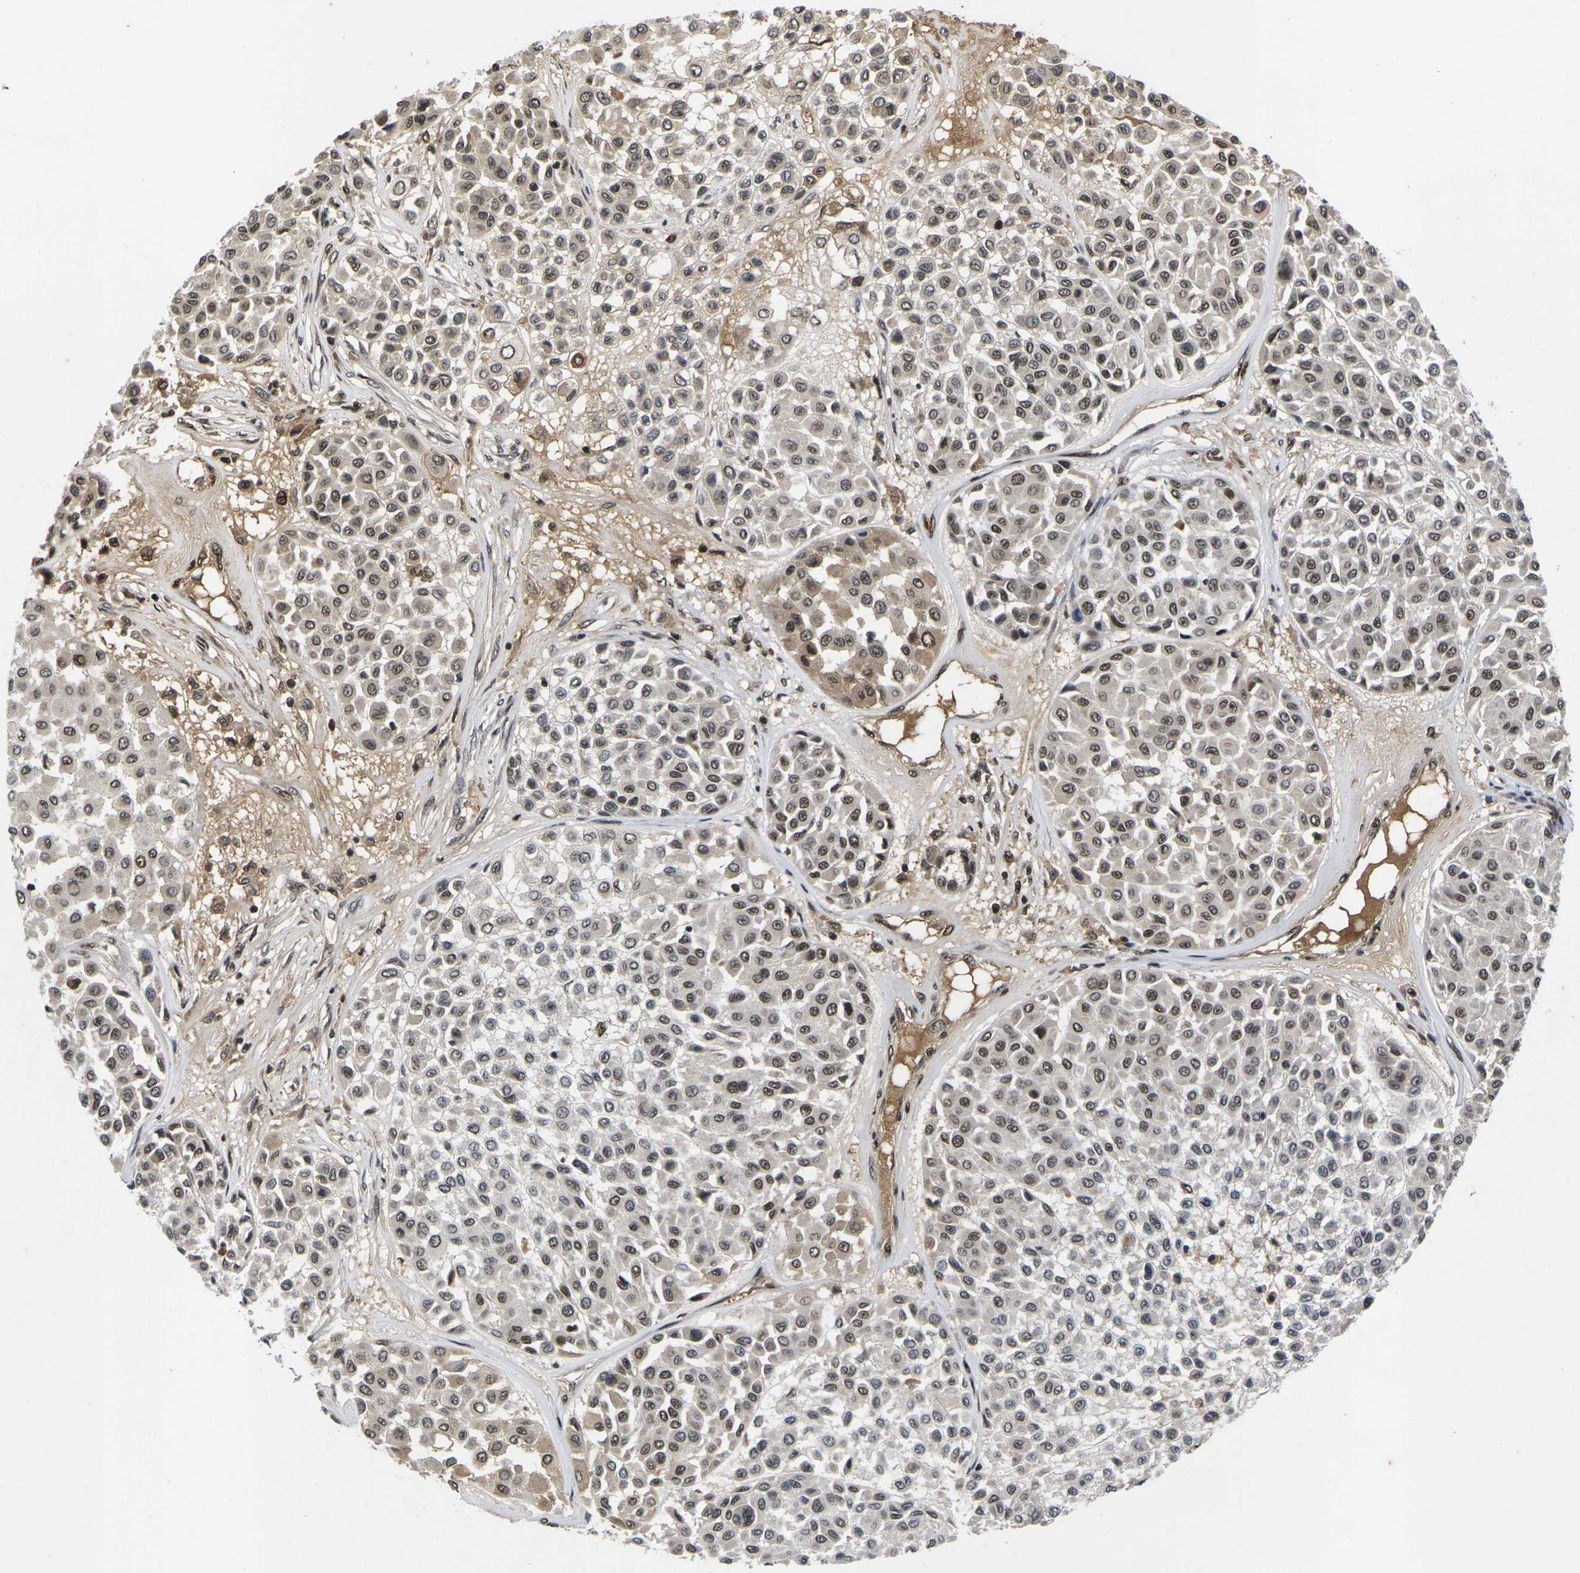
{"staining": {"intensity": "moderate", "quantity": "25%-75%", "location": "nuclear"}, "tissue": "melanoma", "cell_type": "Tumor cells", "image_type": "cancer", "snomed": [{"axis": "morphology", "description": "Malignant melanoma, Metastatic site"}, {"axis": "topography", "description": "Soft tissue"}], "caption": "Human malignant melanoma (metastatic site) stained for a protein (brown) displays moderate nuclear positive positivity in about 25%-75% of tumor cells.", "gene": "GTF2E1", "patient": {"sex": "male", "age": 41}}